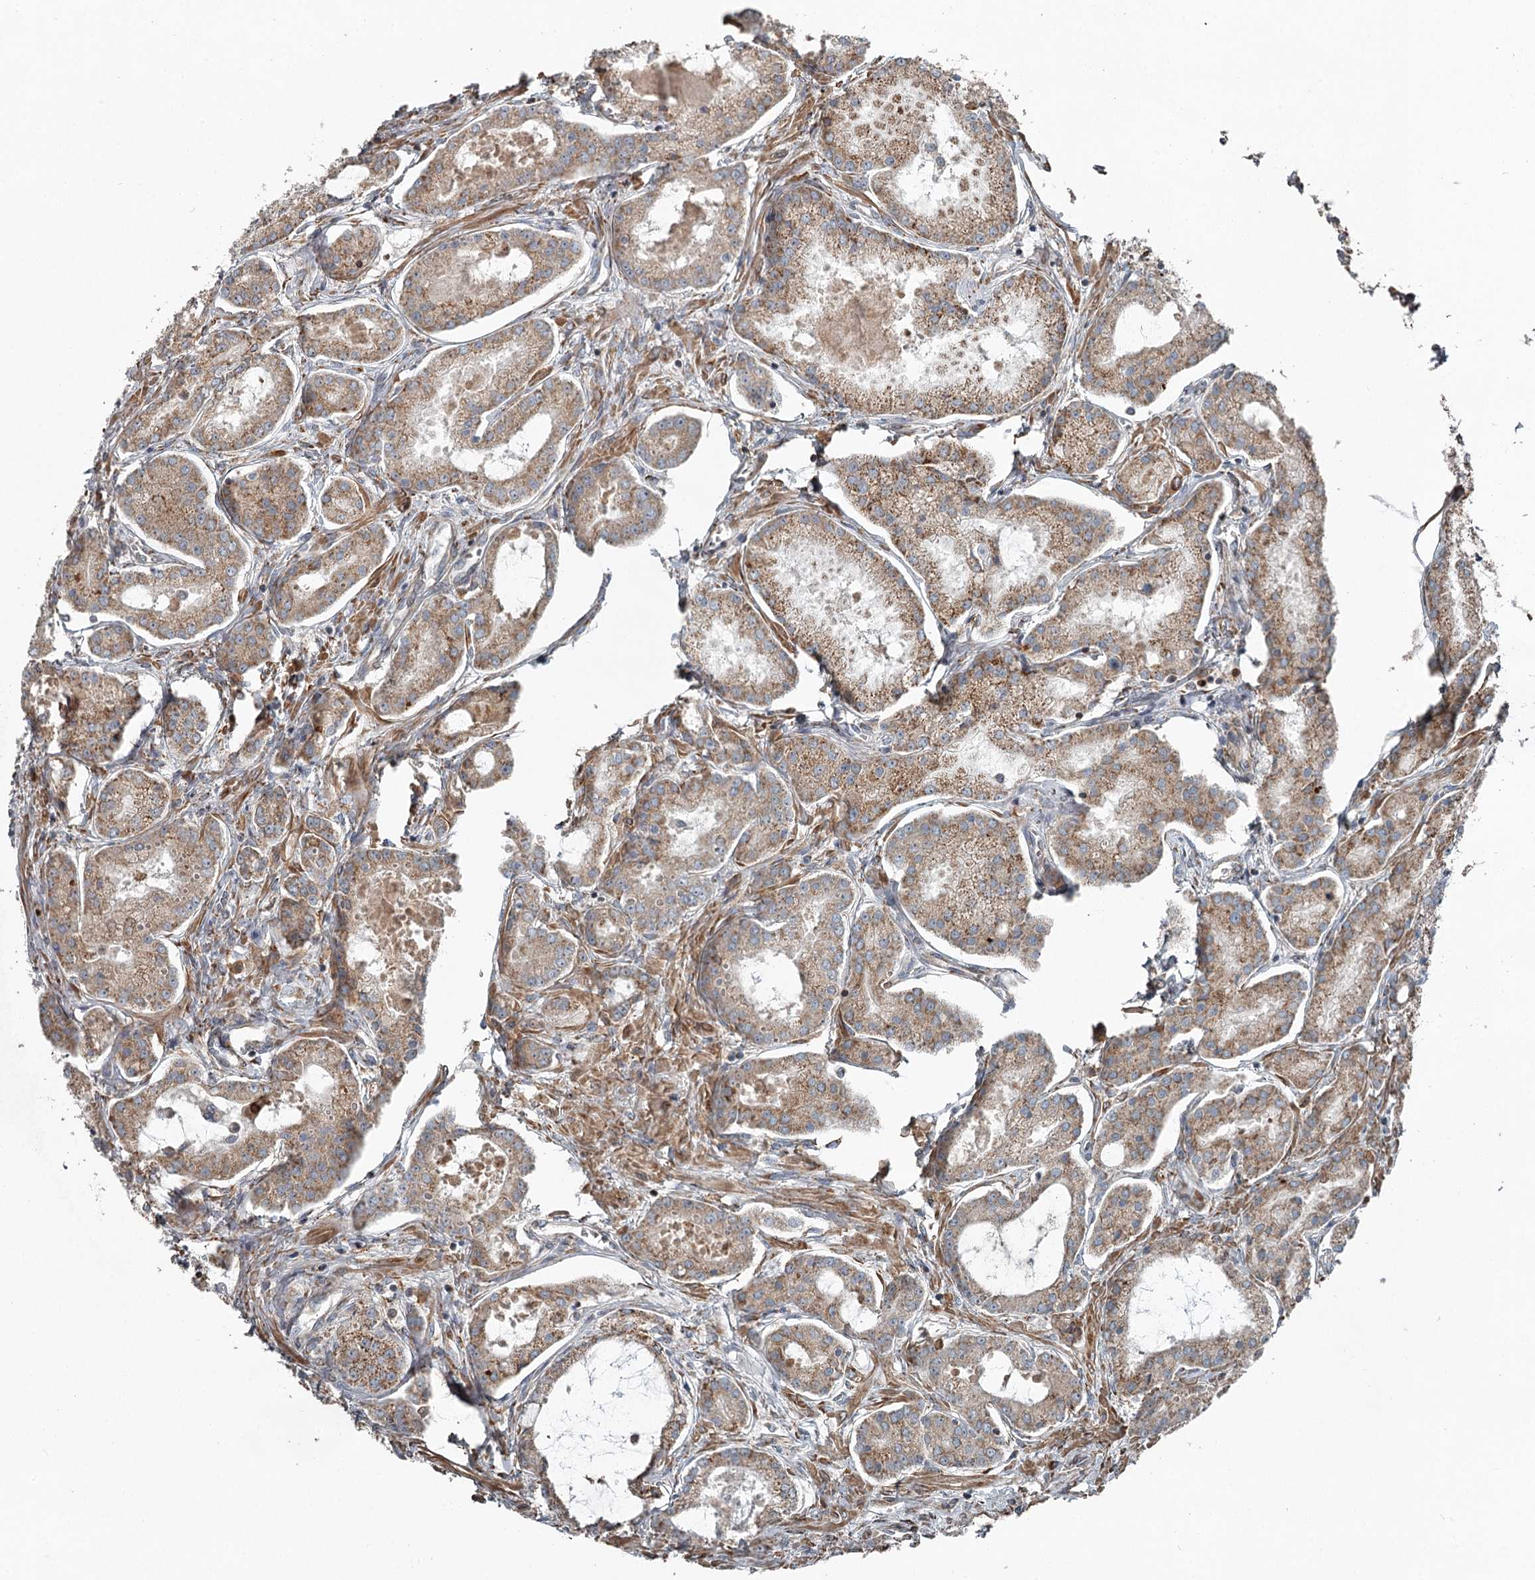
{"staining": {"intensity": "moderate", "quantity": ">75%", "location": "cytoplasmic/membranous"}, "tissue": "prostate cancer", "cell_type": "Tumor cells", "image_type": "cancer", "snomed": [{"axis": "morphology", "description": "Adenocarcinoma, Low grade"}, {"axis": "topography", "description": "Prostate"}], "caption": "Brown immunohistochemical staining in human low-grade adenocarcinoma (prostate) displays moderate cytoplasmic/membranous staining in about >75% of tumor cells.", "gene": "RASSF8", "patient": {"sex": "male", "age": 68}}